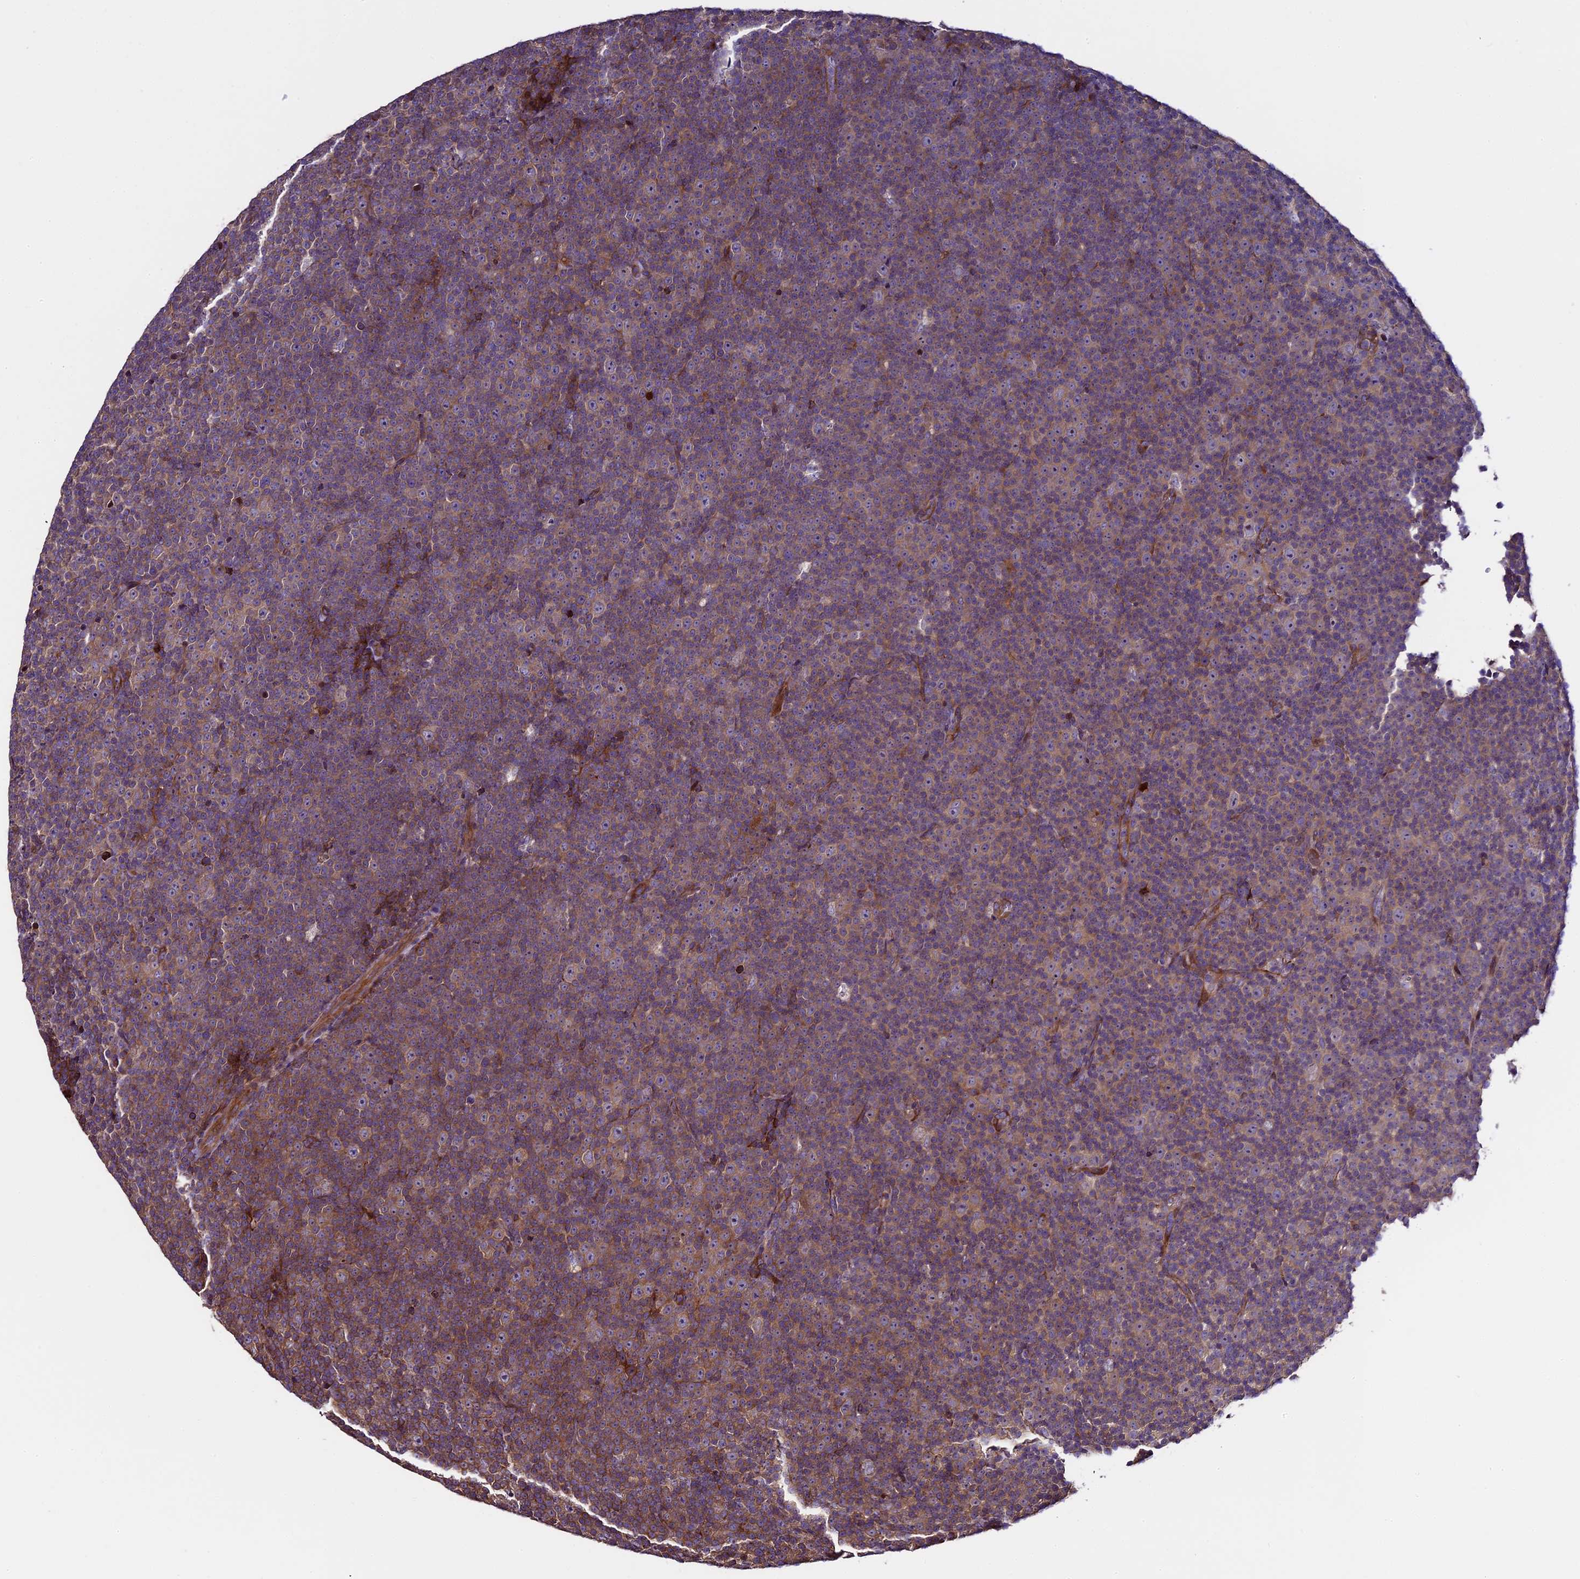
{"staining": {"intensity": "weak", "quantity": "<25%", "location": "cytoplasmic/membranous"}, "tissue": "lymphoma", "cell_type": "Tumor cells", "image_type": "cancer", "snomed": [{"axis": "morphology", "description": "Malignant lymphoma, non-Hodgkin's type, Low grade"}, {"axis": "topography", "description": "Lymph node"}], "caption": "Tumor cells are negative for protein expression in human malignant lymphoma, non-Hodgkin's type (low-grade).", "gene": "SPIRE1", "patient": {"sex": "female", "age": 67}}